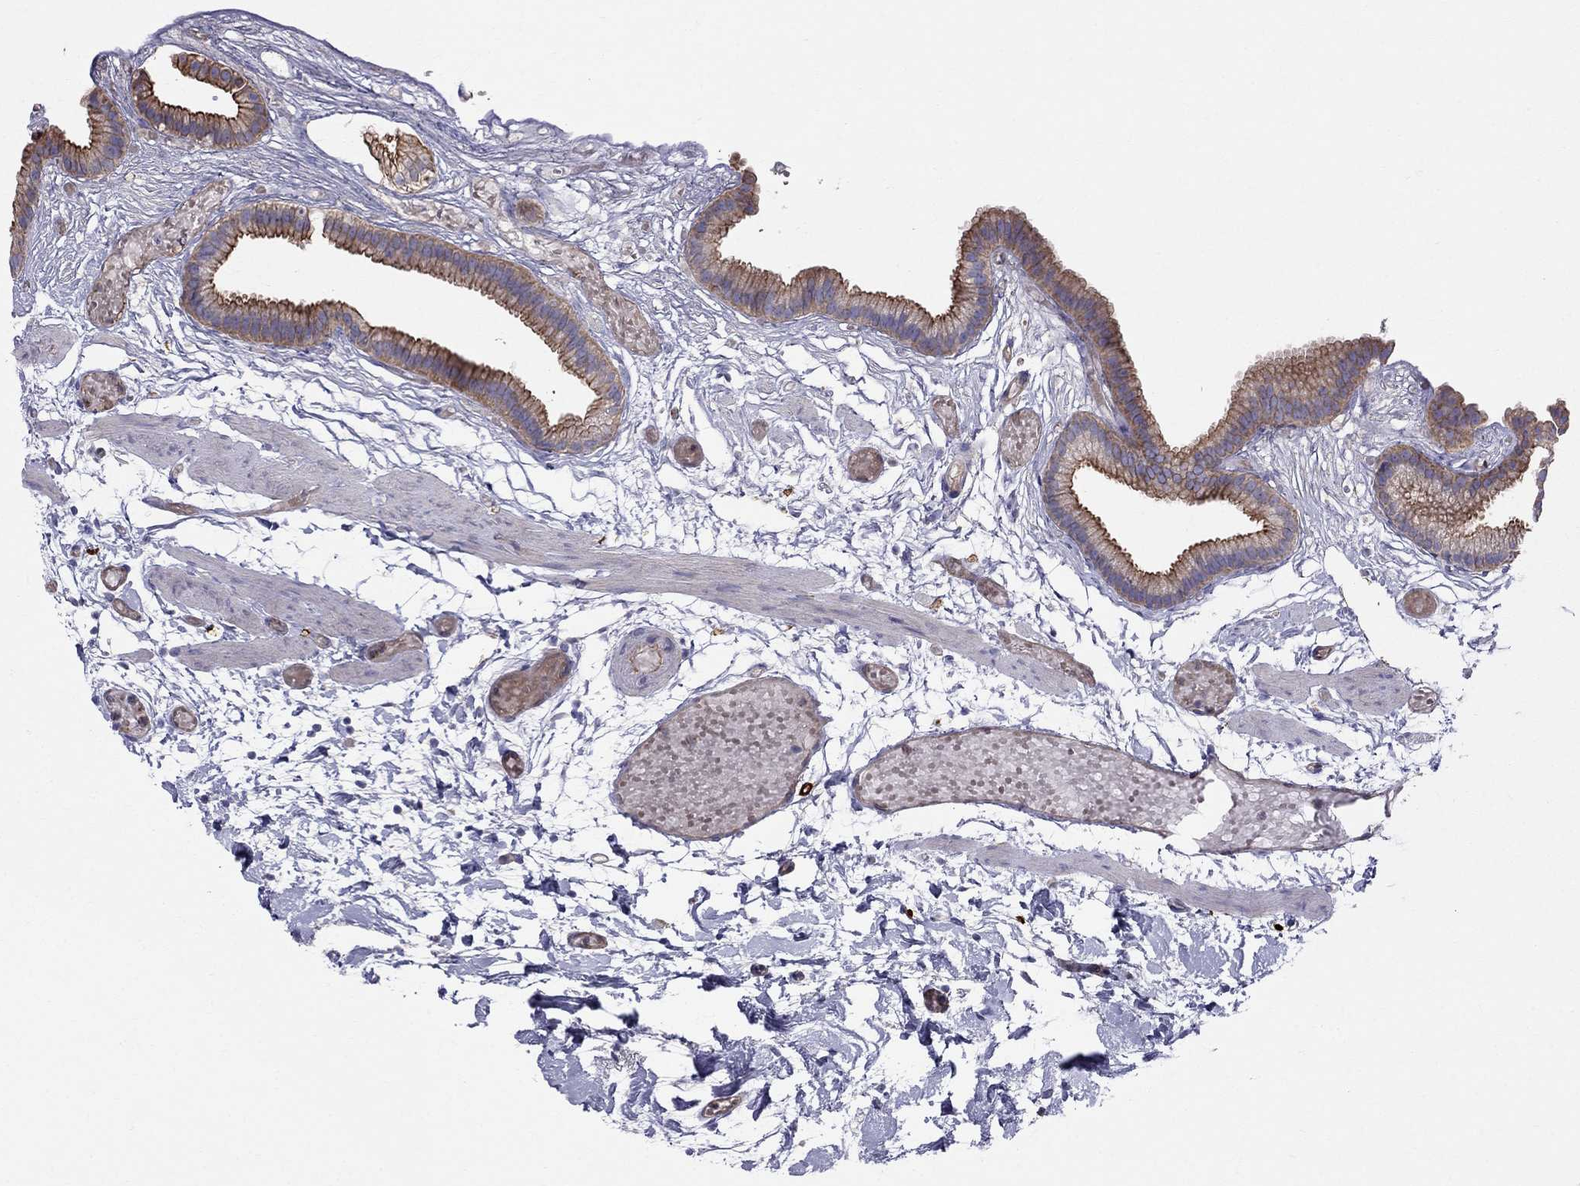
{"staining": {"intensity": "strong", "quantity": ">75%", "location": "cytoplasmic/membranous"}, "tissue": "gallbladder", "cell_type": "Glandular cells", "image_type": "normal", "snomed": [{"axis": "morphology", "description": "Normal tissue, NOS"}, {"axis": "topography", "description": "Gallbladder"}], "caption": "Glandular cells demonstrate strong cytoplasmic/membranous positivity in approximately >75% of cells in unremarkable gallbladder. Nuclei are stained in blue.", "gene": "ENOX1", "patient": {"sex": "female", "age": 45}}